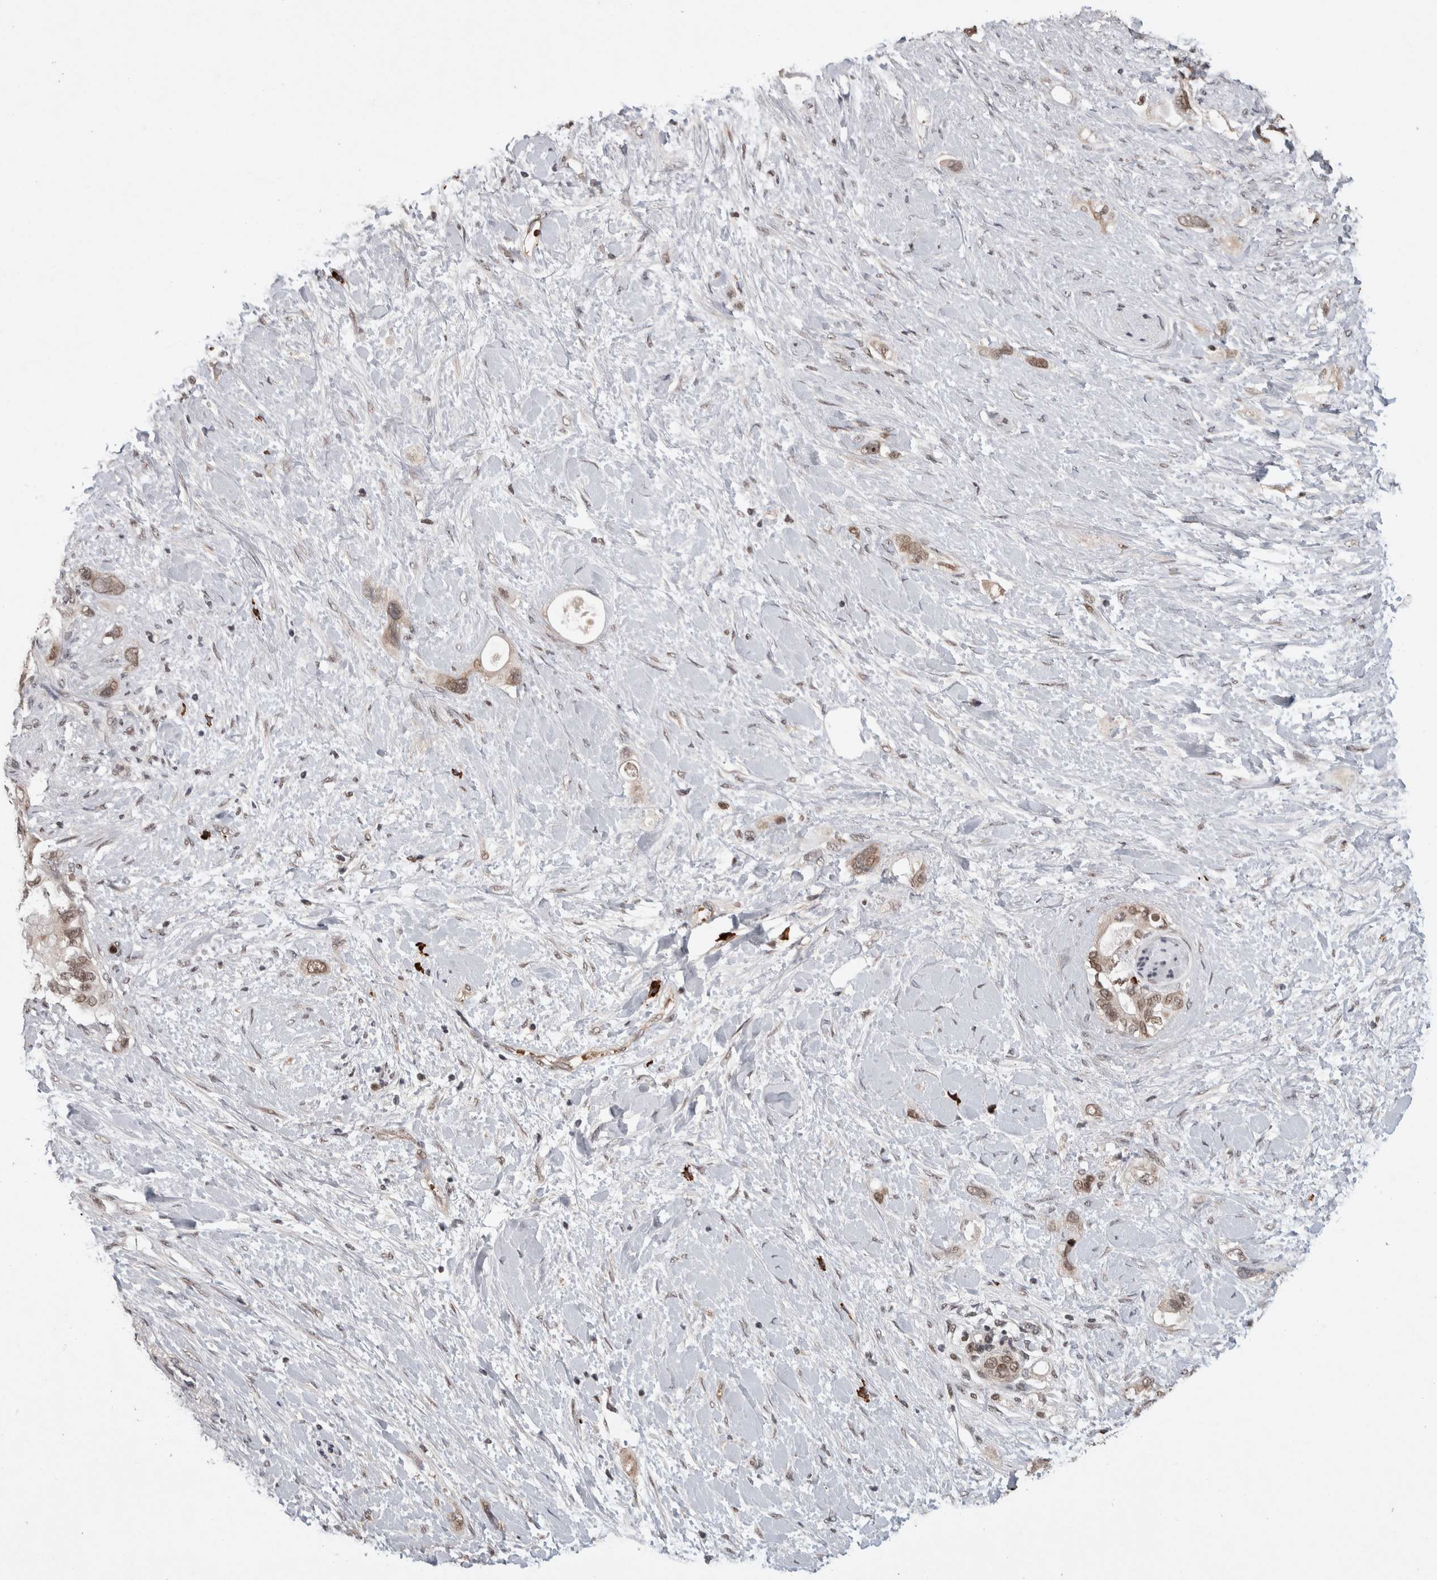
{"staining": {"intensity": "moderate", "quantity": ">75%", "location": "nuclear"}, "tissue": "pancreatic cancer", "cell_type": "Tumor cells", "image_type": "cancer", "snomed": [{"axis": "morphology", "description": "Adenocarcinoma, NOS"}, {"axis": "topography", "description": "Pancreas"}], "caption": "Immunohistochemistry micrograph of neoplastic tissue: human pancreatic cancer (adenocarcinoma) stained using immunohistochemistry reveals medium levels of moderate protein expression localized specifically in the nuclear of tumor cells, appearing as a nuclear brown color.", "gene": "ZNF592", "patient": {"sex": "female", "age": 56}}